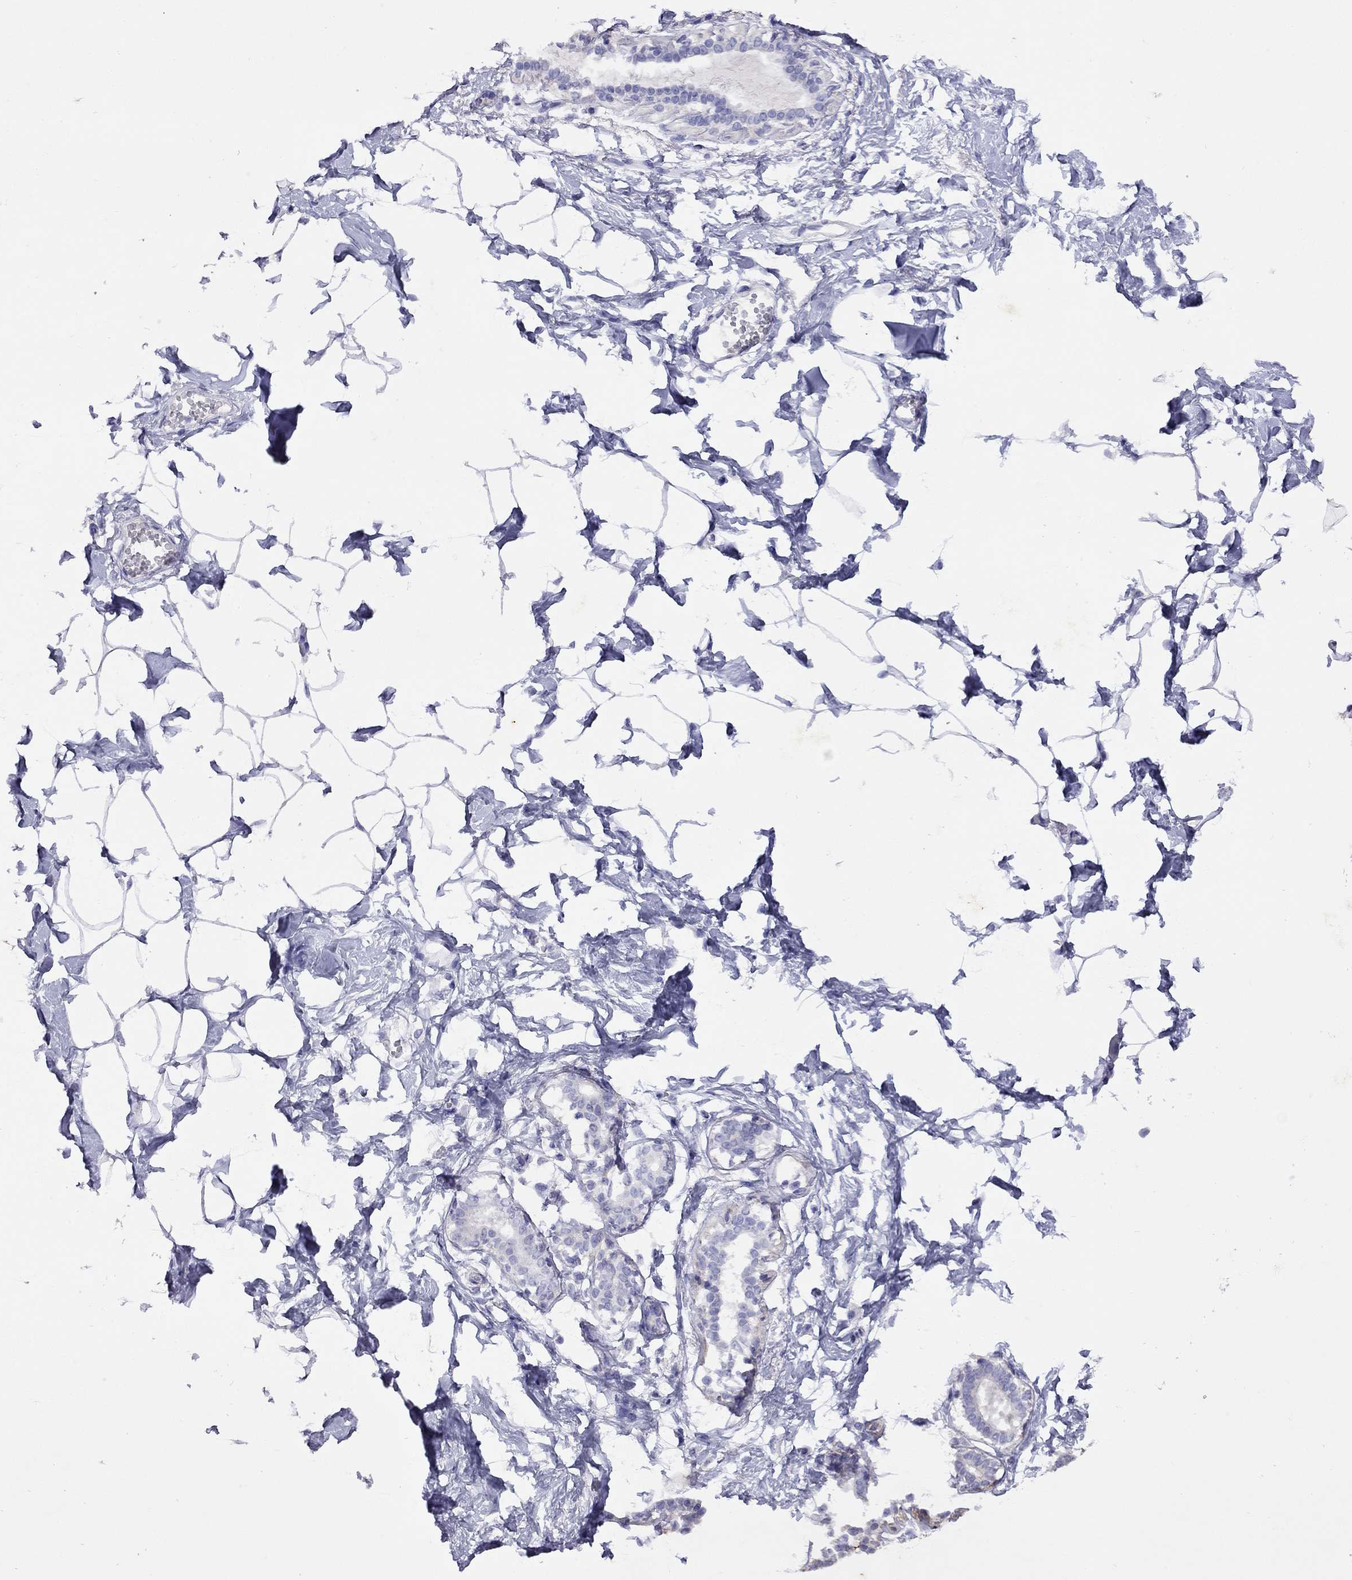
{"staining": {"intensity": "negative", "quantity": "none", "location": "none"}, "tissue": "breast", "cell_type": "Adipocytes", "image_type": "normal", "snomed": [{"axis": "morphology", "description": "Normal tissue, NOS"}, {"axis": "morphology", "description": "Lobular carcinoma, in situ"}, {"axis": "topography", "description": "Breast"}], "caption": "An immunohistochemistry micrograph of normal breast is shown. There is no staining in adipocytes of breast. Brightfield microscopy of IHC stained with DAB (brown) and hematoxylin (blue), captured at high magnification.", "gene": "GNAT3", "patient": {"sex": "female", "age": 35}}